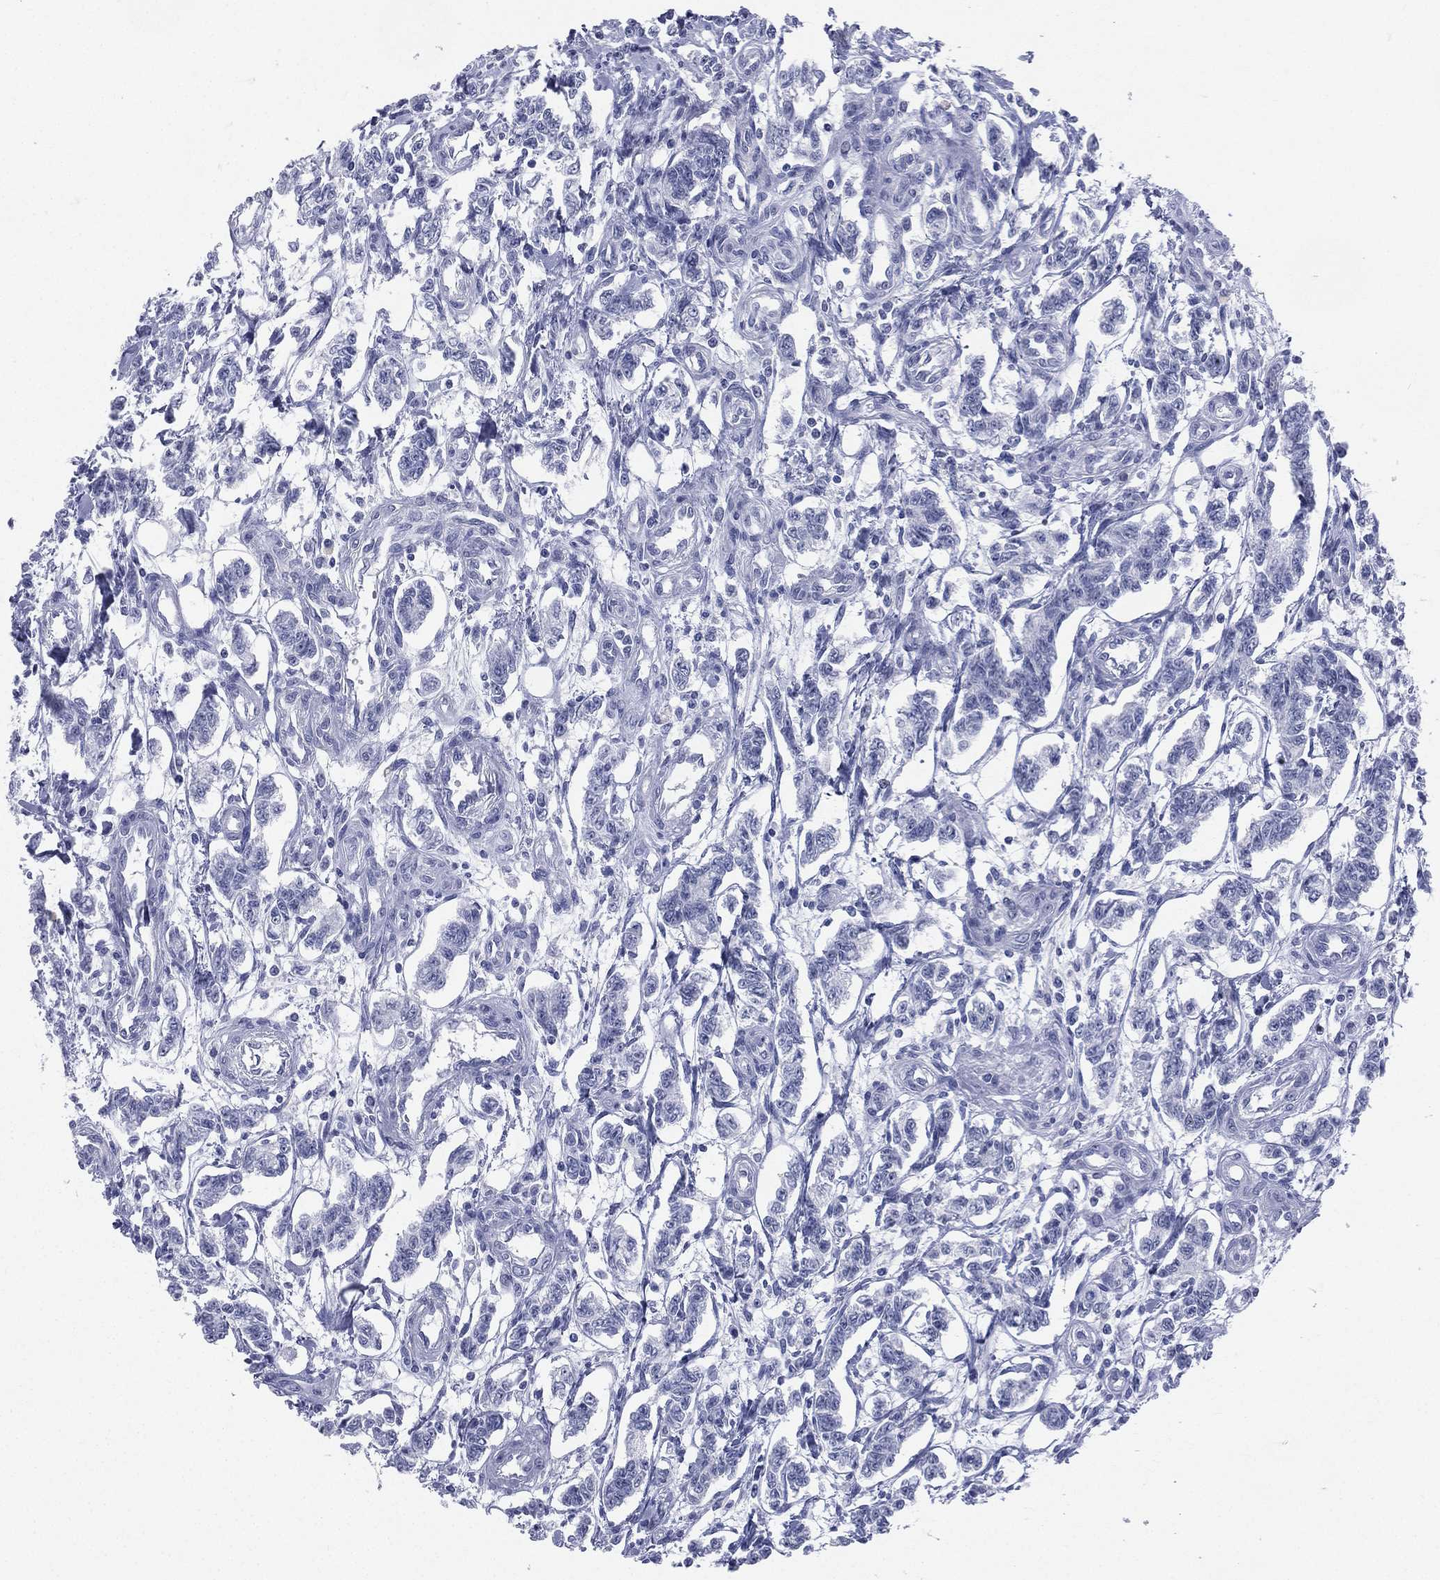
{"staining": {"intensity": "negative", "quantity": "none", "location": "none"}, "tissue": "carcinoid", "cell_type": "Tumor cells", "image_type": "cancer", "snomed": [{"axis": "morphology", "description": "Carcinoid, malignant, NOS"}, {"axis": "topography", "description": "Kidney"}], "caption": "Immunohistochemistry micrograph of neoplastic tissue: malignant carcinoid stained with DAB (3,3'-diaminobenzidine) displays no significant protein staining in tumor cells. (Brightfield microscopy of DAB IHC at high magnification).", "gene": "CD22", "patient": {"sex": "female", "age": 41}}